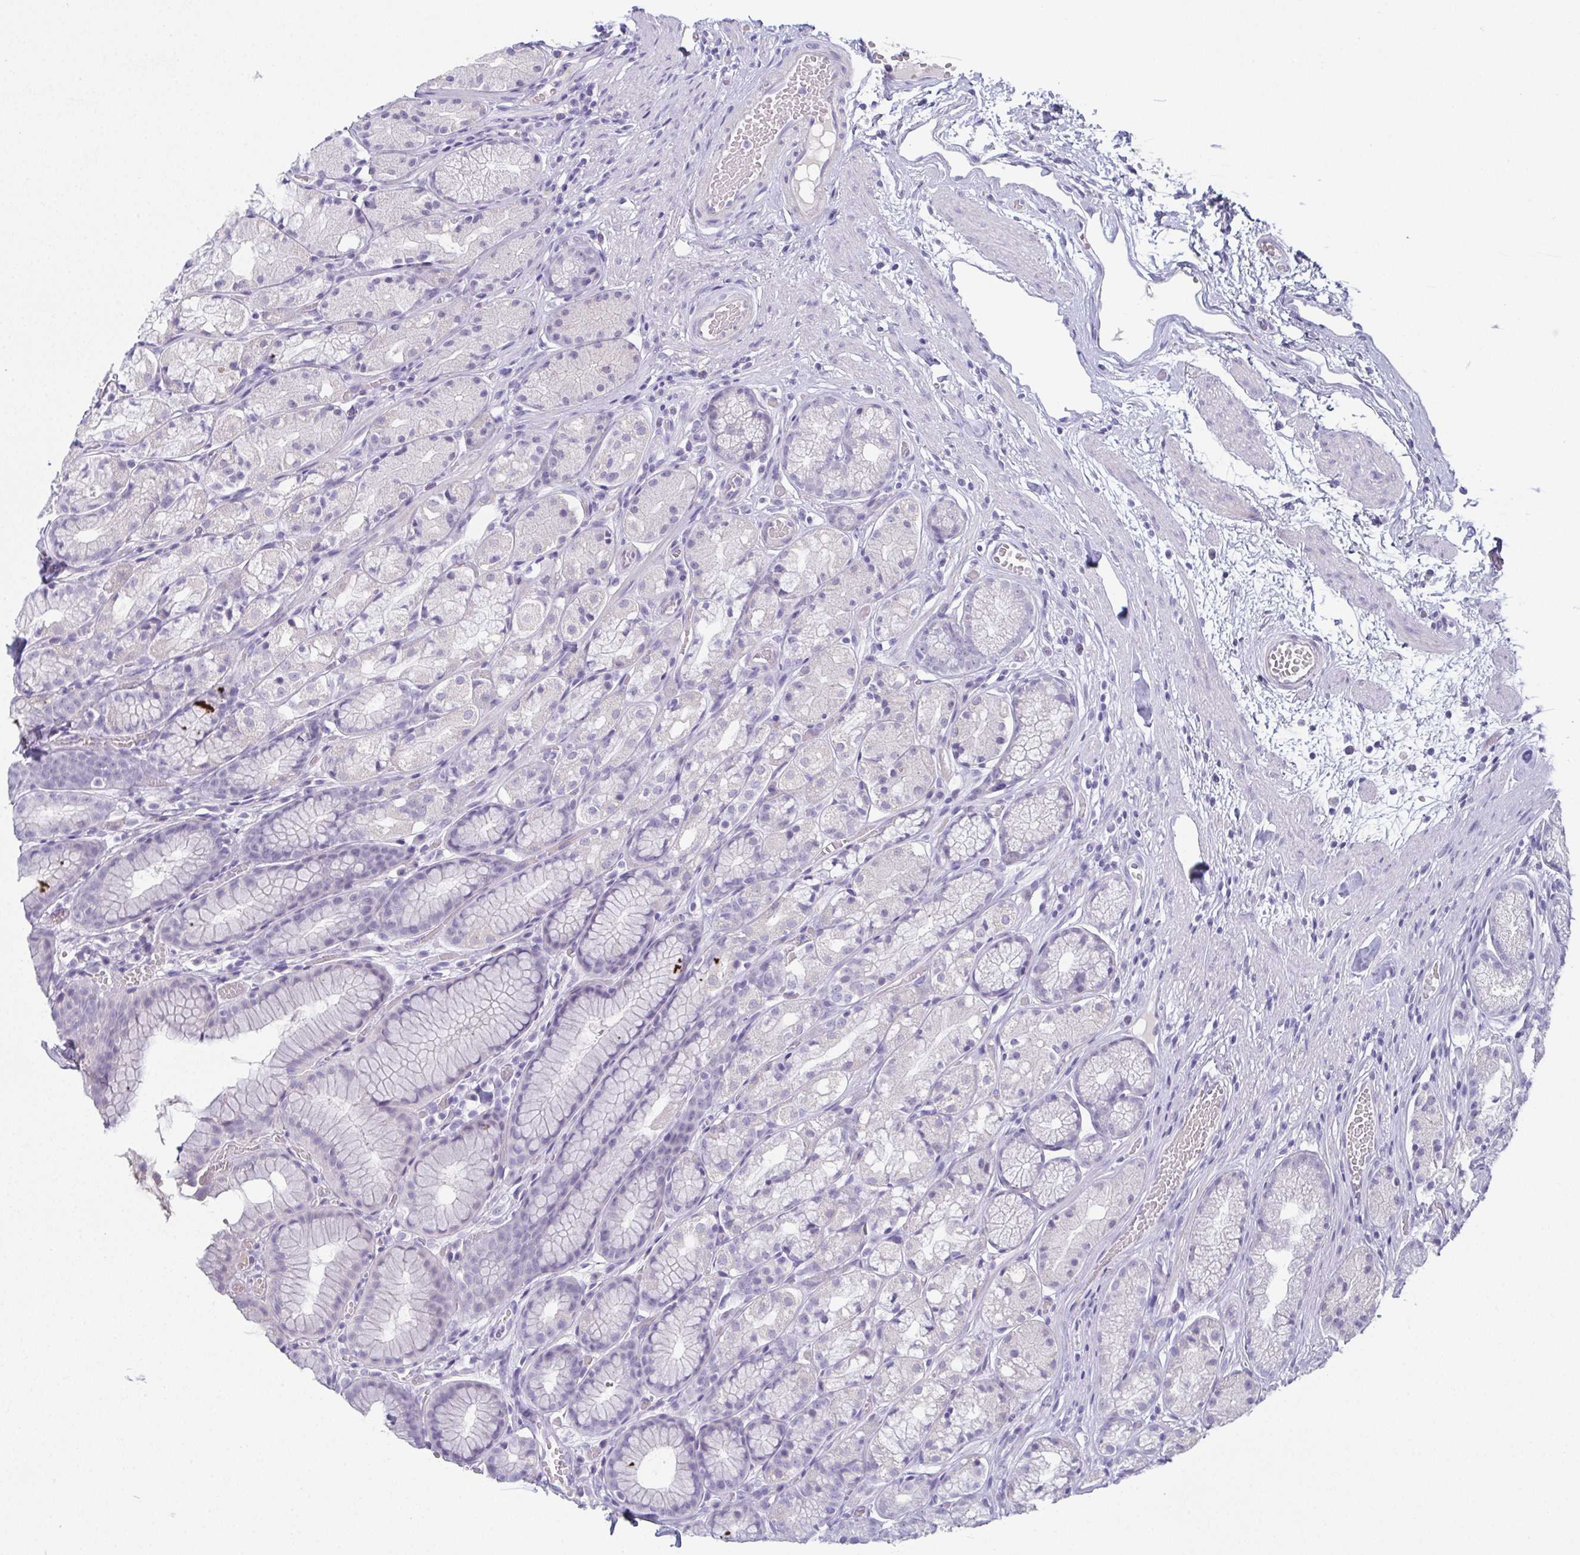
{"staining": {"intensity": "negative", "quantity": "none", "location": "none"}, "tissue": "stomach", "cell_type": "Glandular cells", "image_type": "normal", "snomed": [{"axis": "morphology", "description": "Normal tissue, NOS"}, {"axis": "topography", "description": "Stomach"}], "caption": "Immunohistochemical staining of normal stomach displays no significant expression in glandular cells.", "gene": "SLC36A2", "patient": {"sex": "male", "age": 70}}